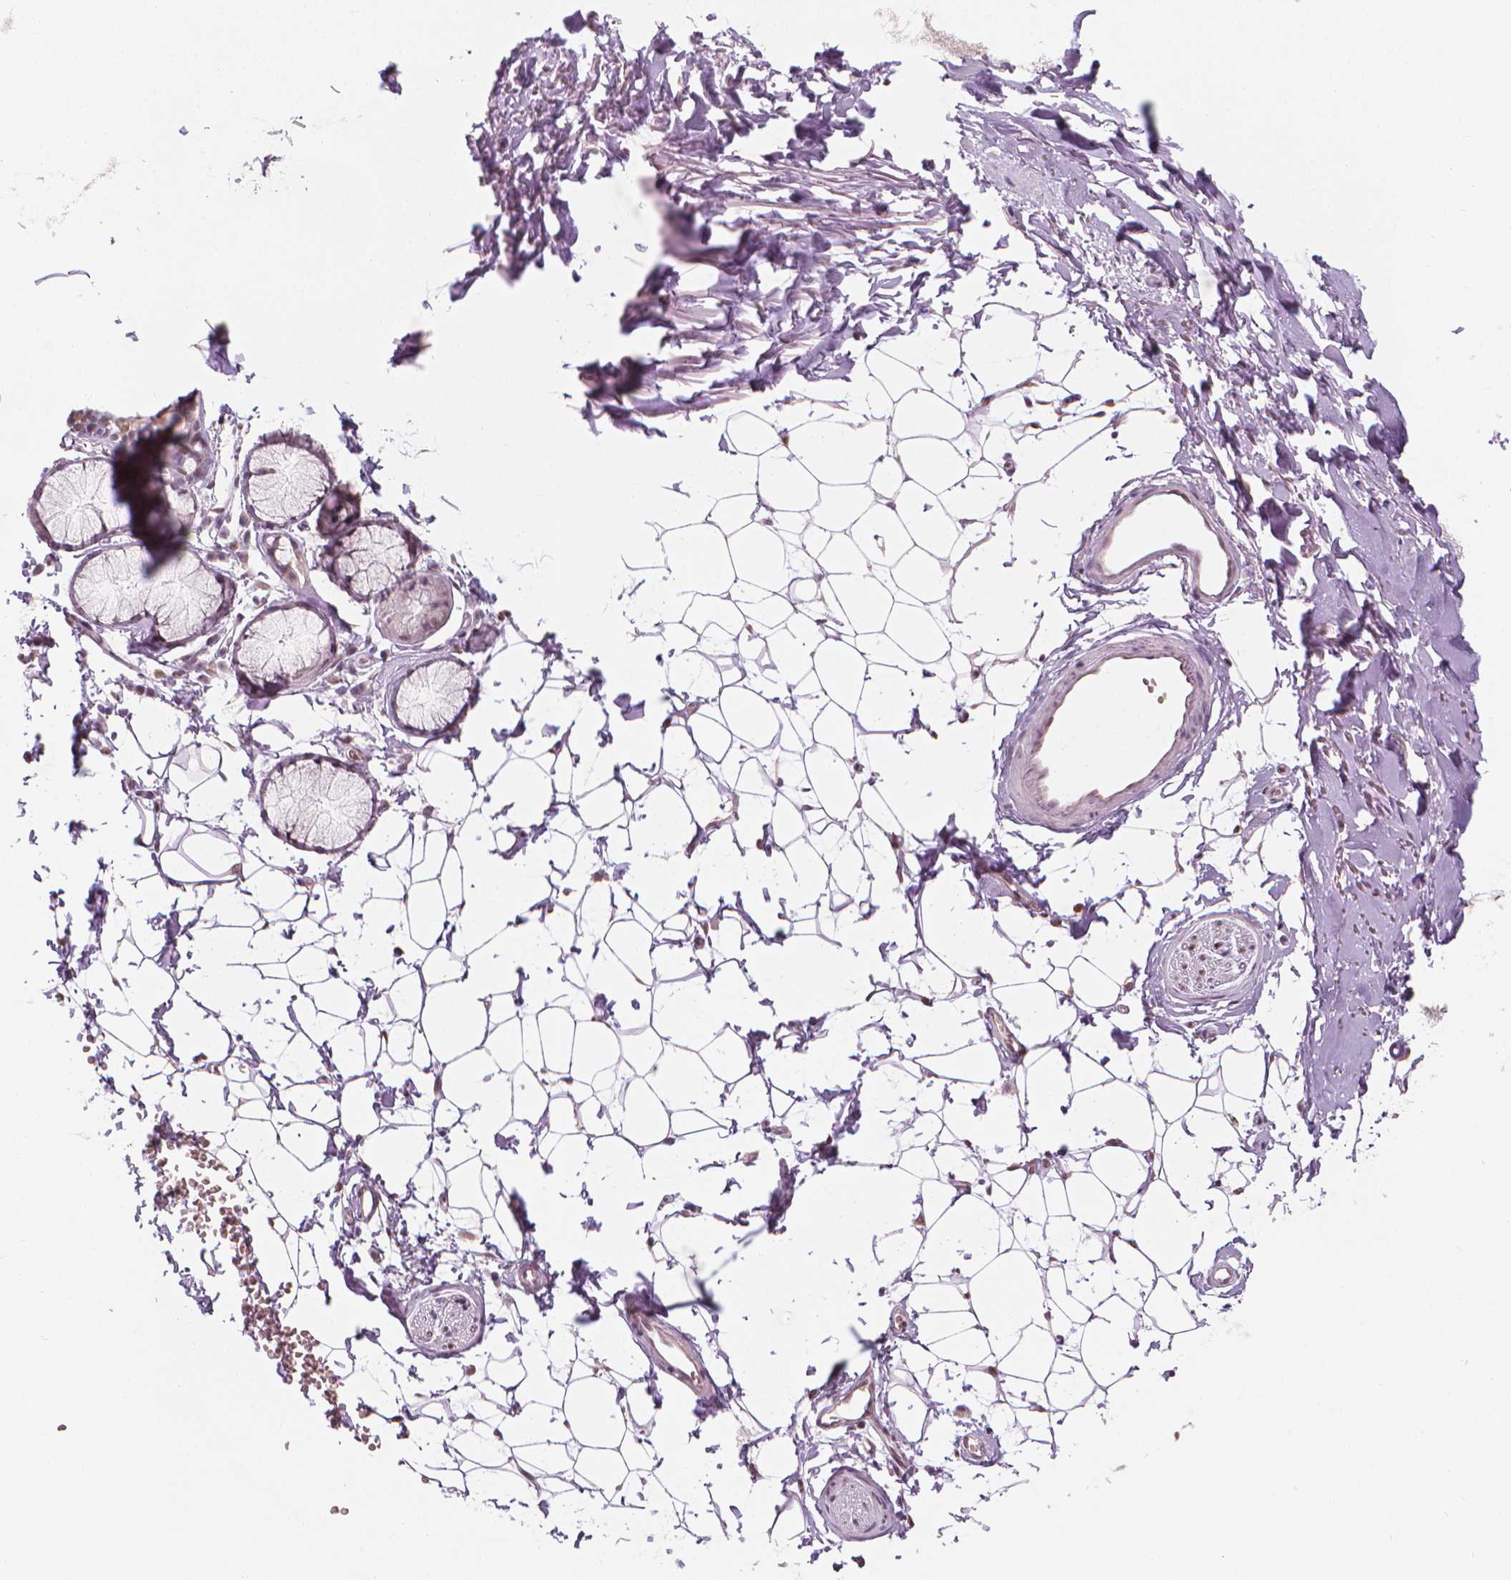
{"staining": {"intensity": "negative", "quantity": "none", "location": "none"}, "tissue": "adipose tissue", "cell_type": "Adipocytes", "image_type": "normal", "snomed": [{"axis": "morphology", "description": "Normal tissue, NOS"}, {"axis": "topography", "description": "Cartilage tissue"}, {"axis": "topography", "description": "Bronchus"}], "caption": "The photomicrograph reveals no significant positivity in adipocytes of adipose tissue. Nuclei are stained in blue.", "gene": "CDKN1C", "patient": {"sex": "female", "age": 79}}